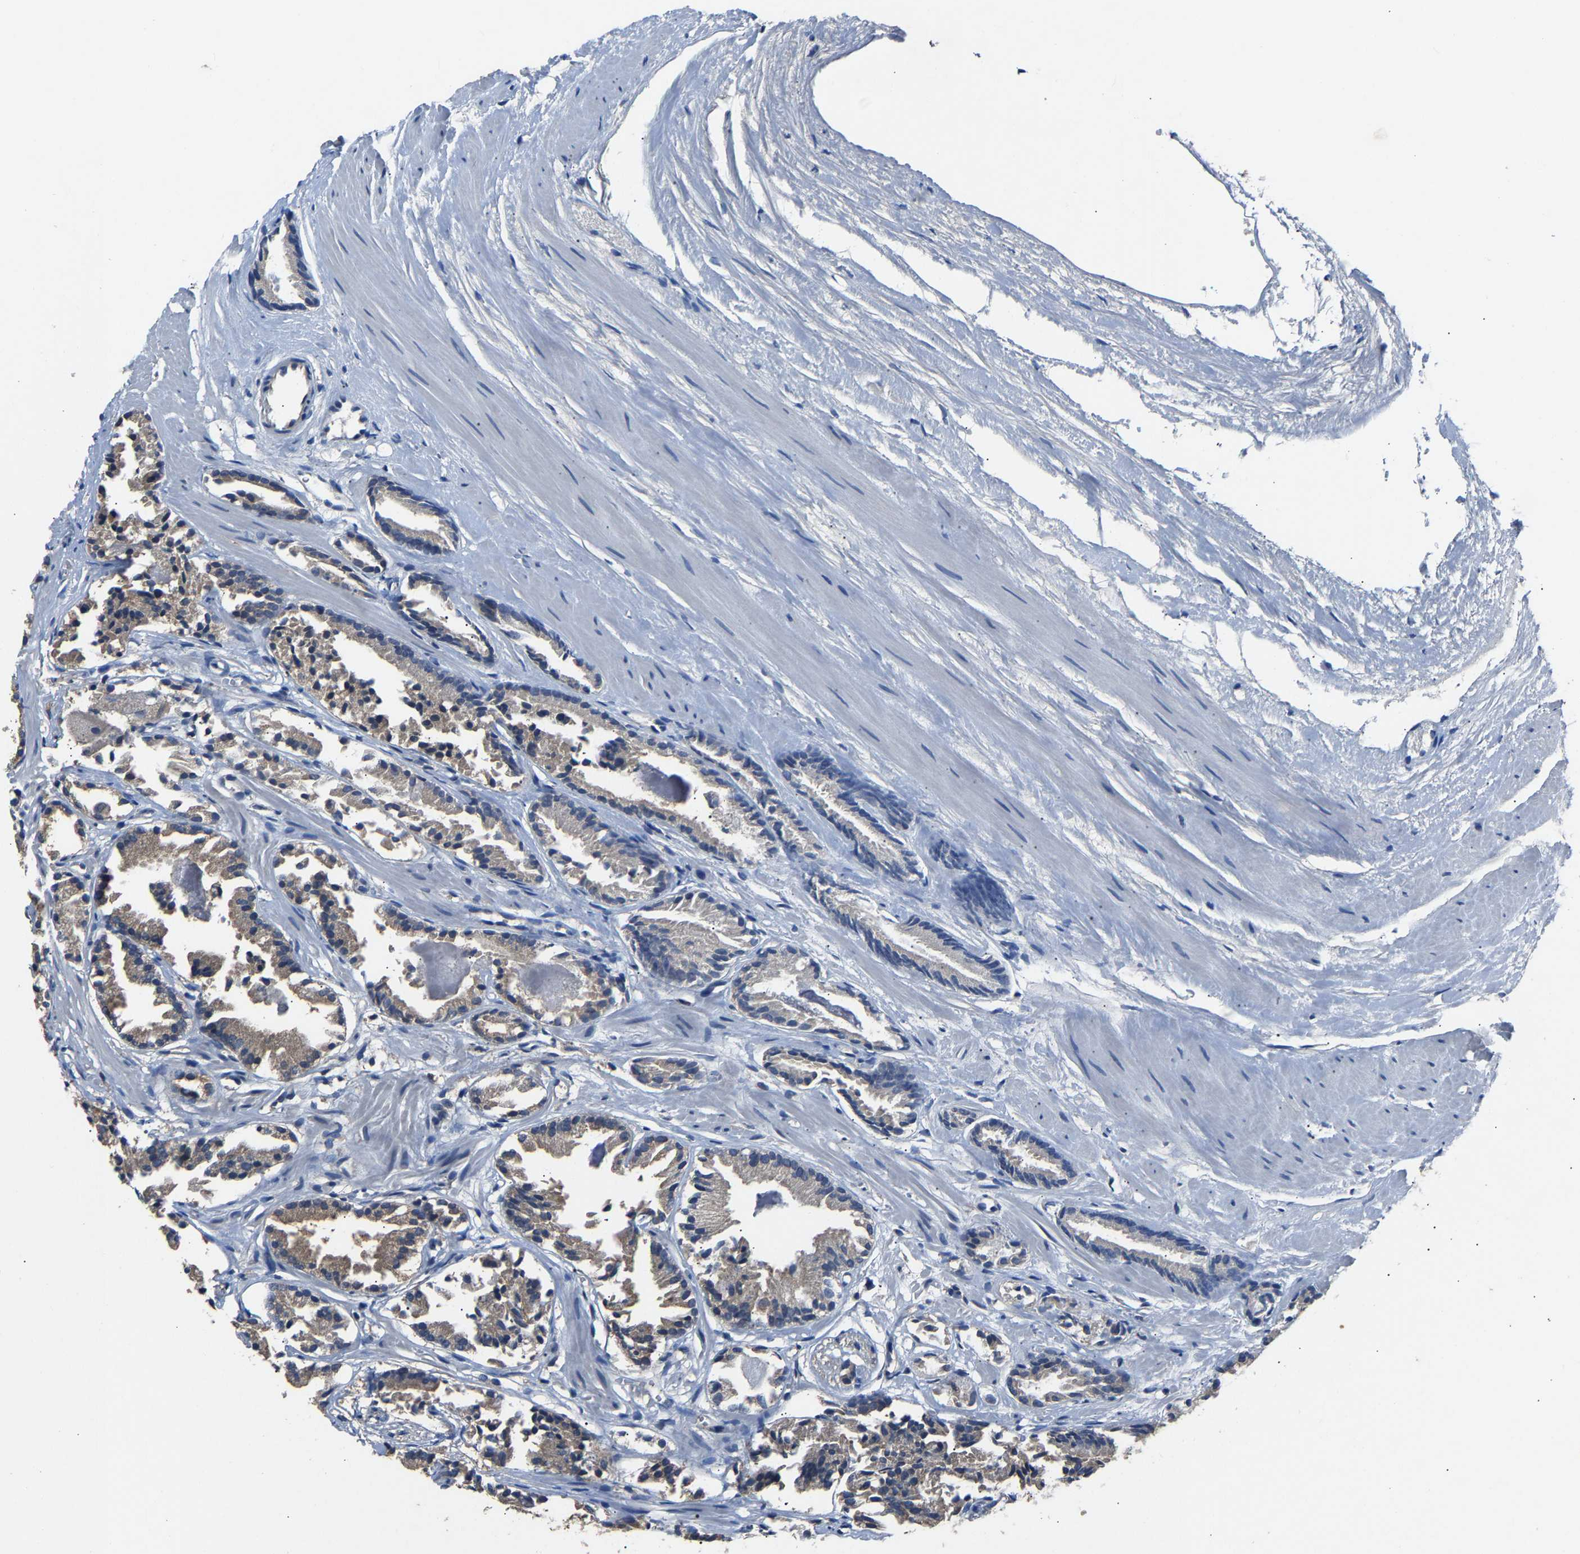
{"staining": {"intensity": "moderate", "quantity": "<25%", "location": "cytoplasmic/membranous"}, "tissue": "prostate cancer", "cell_type": "Tumor cells", "image_type": "cancer", "snomed": [{"axis": "morphology", "description": "Adenocarcinoma, Low grade"}, {"axis": "topography", "description": "Prostate"}], "caption": "Prostate cancer stained with a protein marker exhibits moderate staining in tumor cells.", "gene": "ABCC9", "patient": {"sex": "male", "age": 51}}